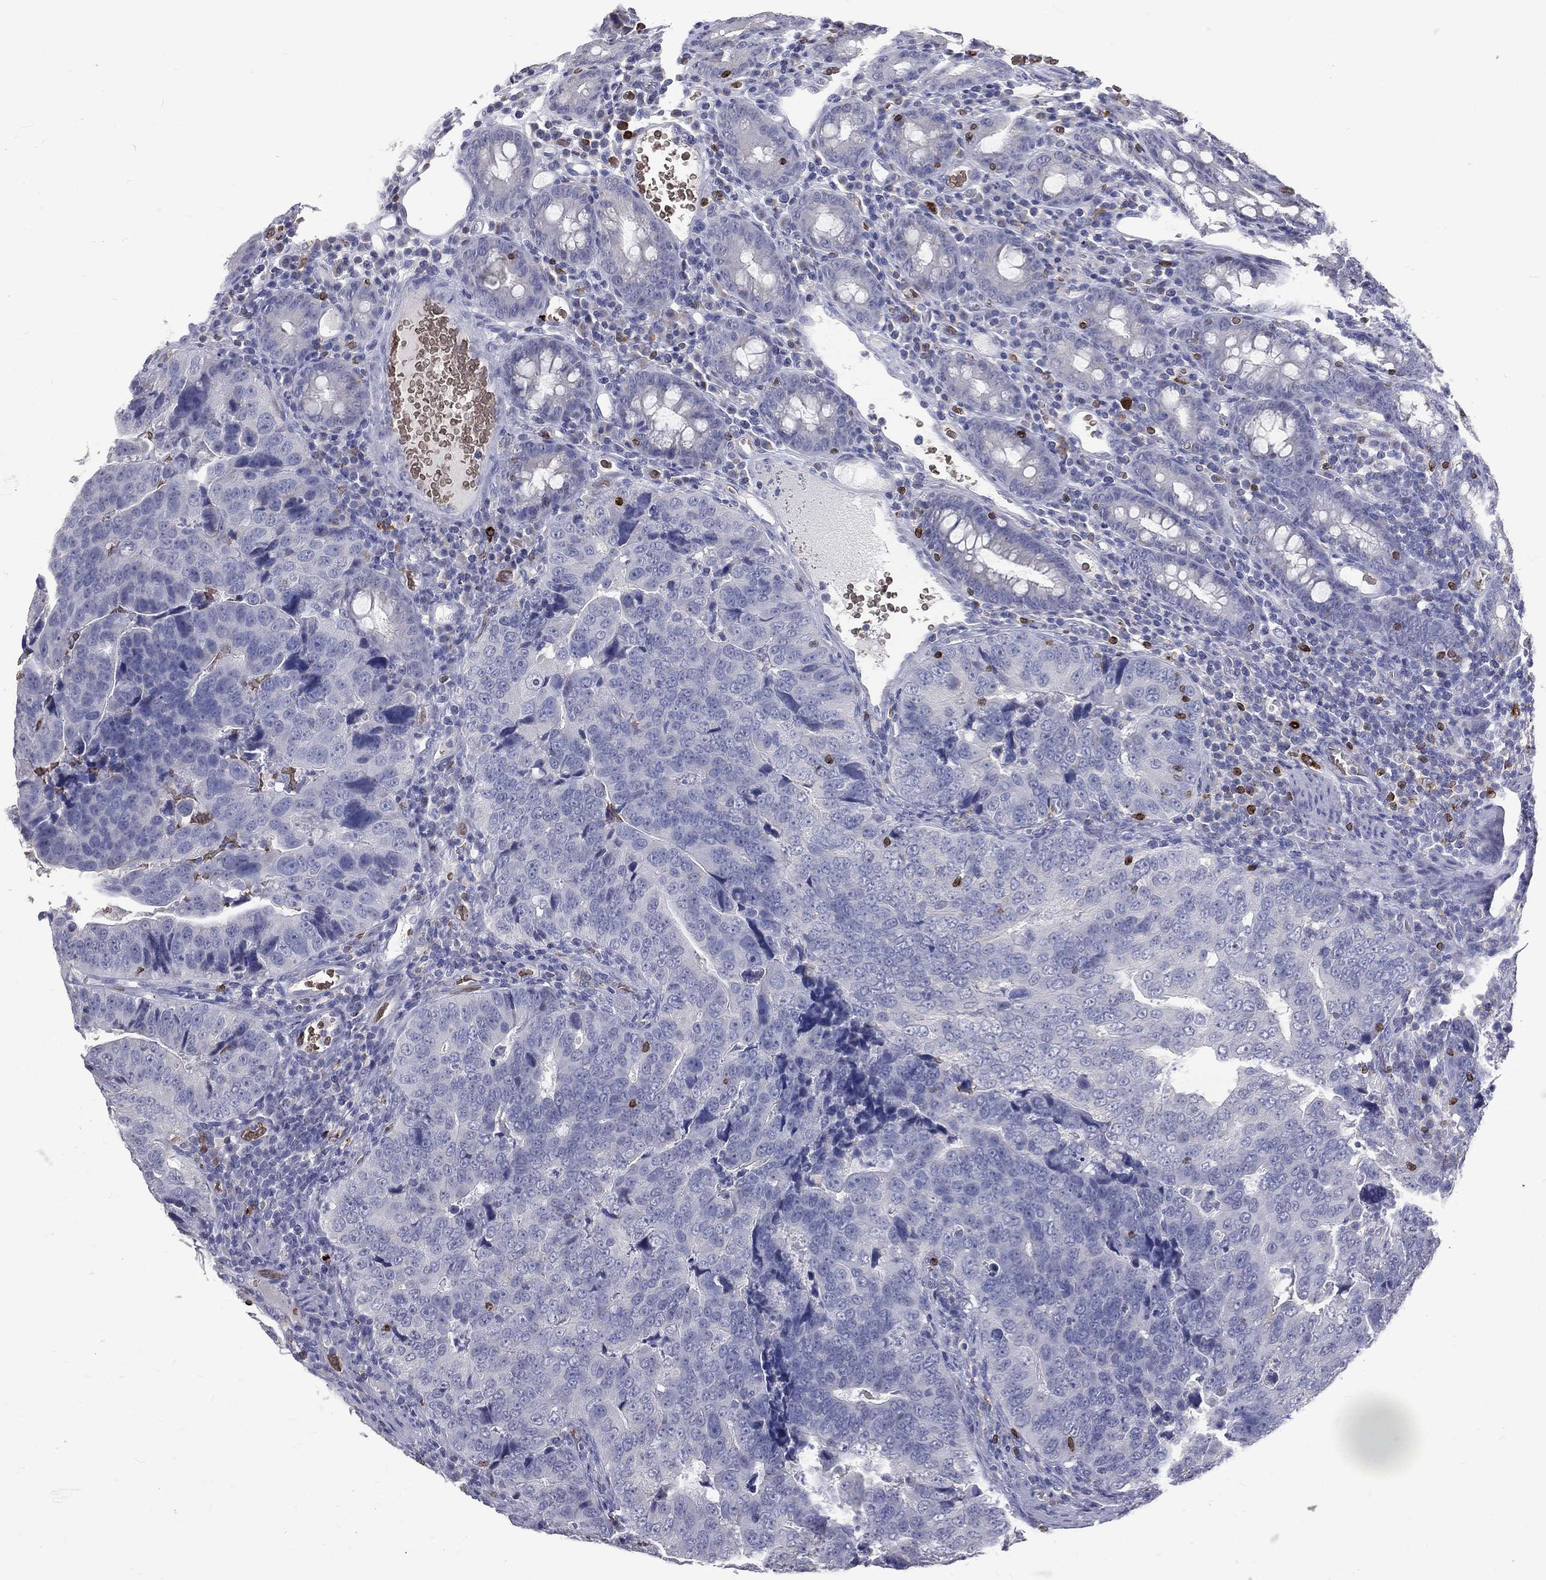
{"staining": {"intensity": "negative", "quantity": "none", "location": "none"}, "tissue": "colorectal cancer", "cell_type": "Tumor cells", "image_type": "cancer", "snomed": [{"axis": "morphology", "description": "Adenocarcinoma, NOS"}, {"axis": "topography", "description": "Colon"}], "caption": "A photomicrograph of colorectal cancer (adenocarcinoma) stained for a protein reveals no brown staining in tumor cells. Brightfield microscopy of immunohistochemistry stained with DAB (3,3'-diaminobenzidine) (brown) and hematoxylin (blue), captured at high magnification.", "gene": "CTSW", "patient": {"sex": "female", "age": 72}}